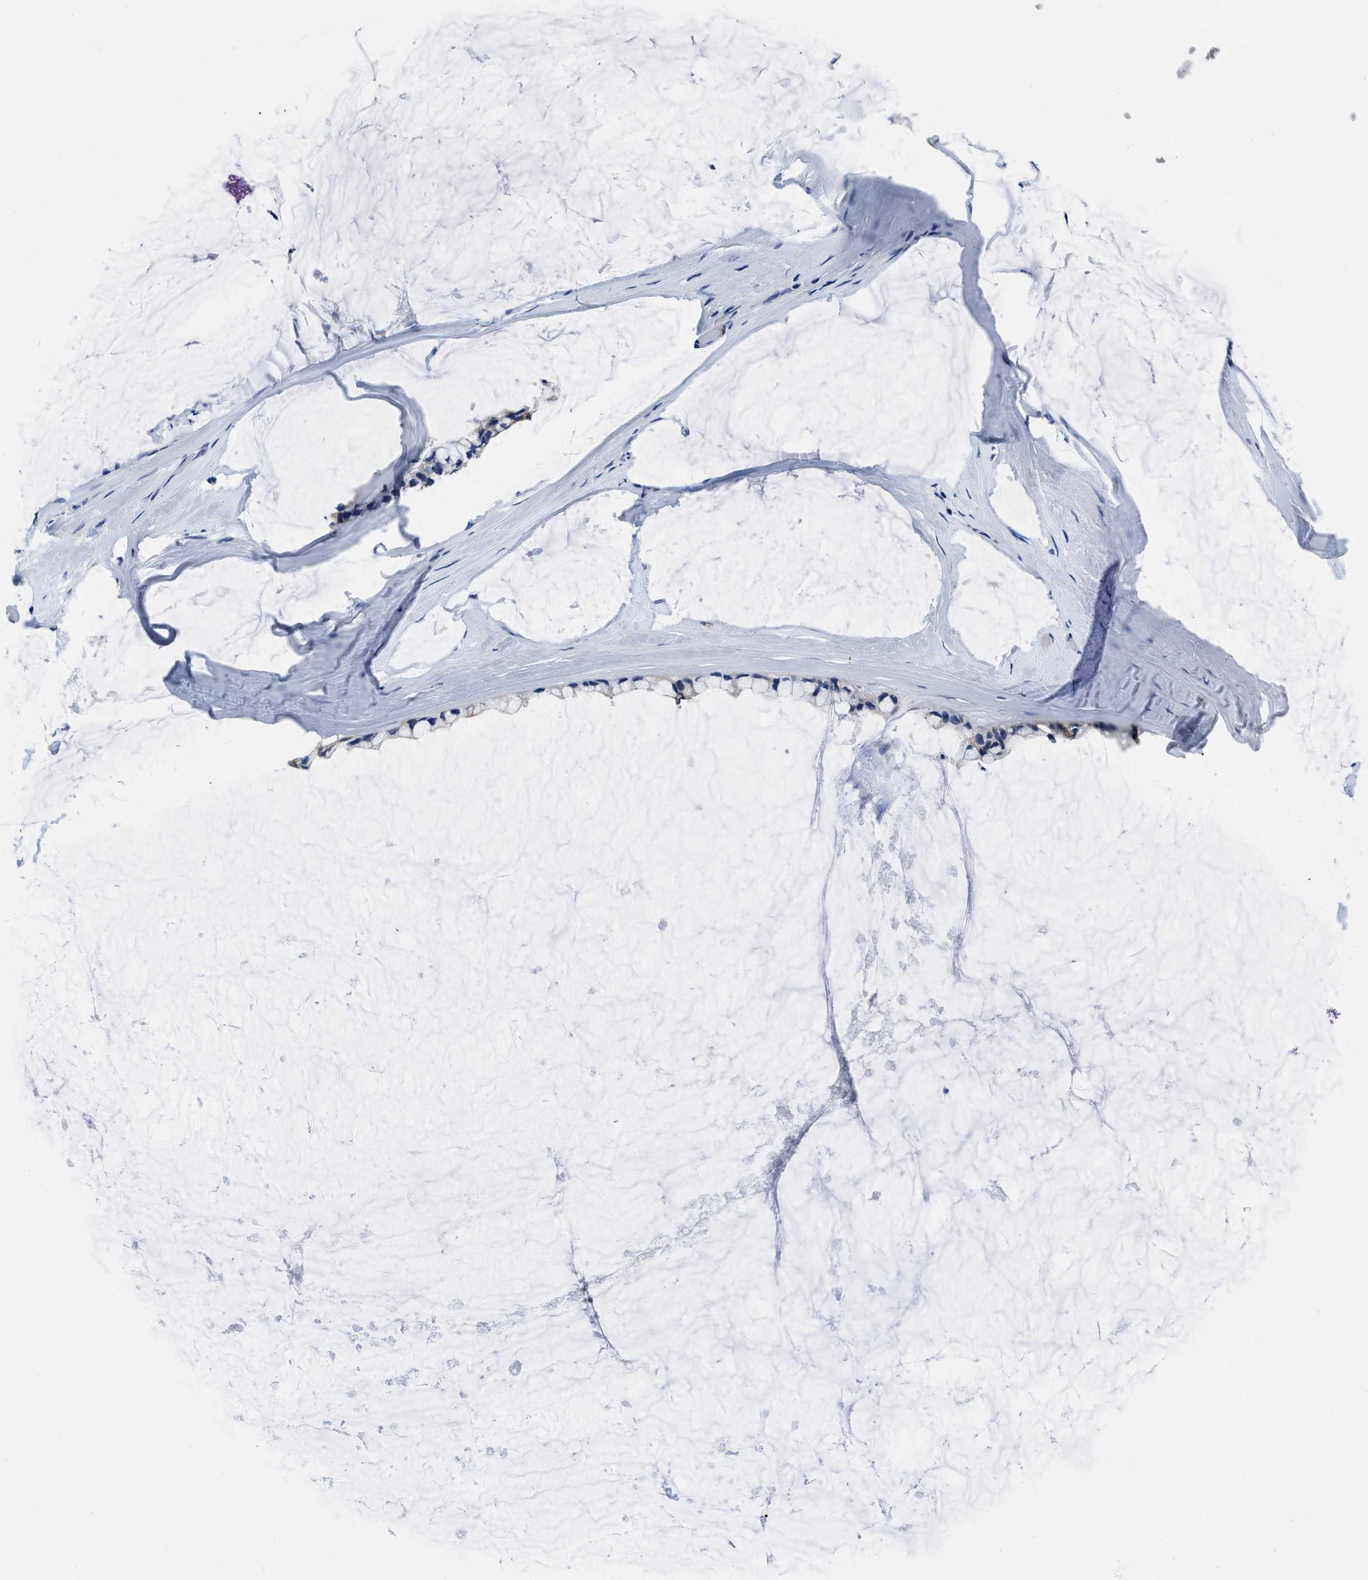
{"staining": {"intensity": "negative", "quantity": "none", "location": "none"}, "tissue": "ovarian cancer", "cell_type": "Tumor cells", "image_type": "cancer", "snomed": [{"axis": "morphology", "description": "Cystadenocarcinoma, mucinous, NOS"}, {"axis": "topography", "description": "Ovary"}], "caption": "IHC photomicrograph of human ovarian cancer stained for a protein (brown), which exhibits no positivity in tumor cells.", "gene": "SLC35F1", "patient": {"sex": "female", "age": 39}}